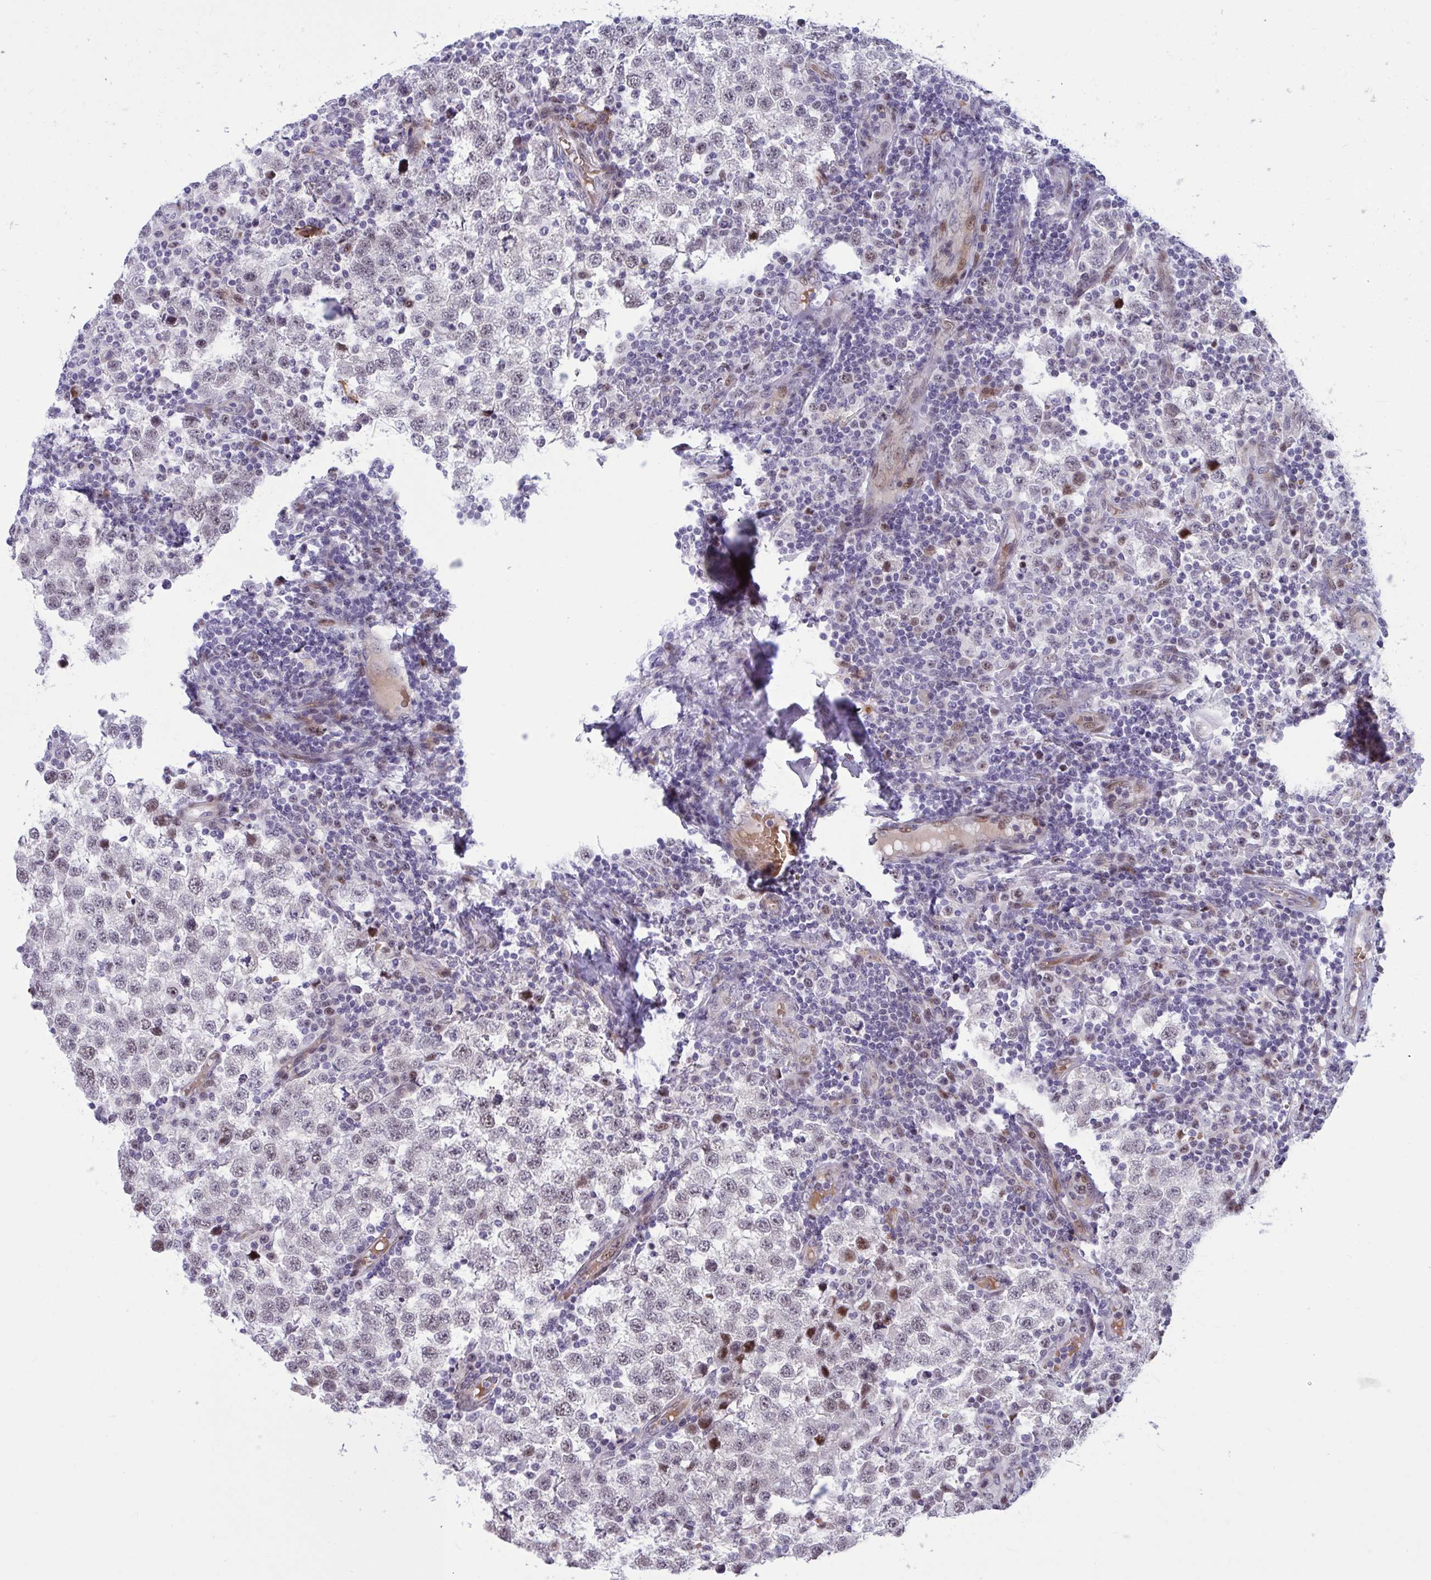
{"staining": {"intensity": "moderate", "quantity": "<25%", "location": "nuclear"}, "tissue": "testis cancer", "cell_type": "Tumor cells", "image_type": "cancer", "snomed": [{"axis": "morphology", "description": "Seminoma, NOS"}, {"axis": "topography", "description": "Testis"}], "caption": "Immunohistochemical staining of human testis seminoma exhibits low levels of moderate nuclear positivity in approximately <25% of tumor cells.", "gene": "RBL1", "patient": {"sex": "male", "age": 34}}